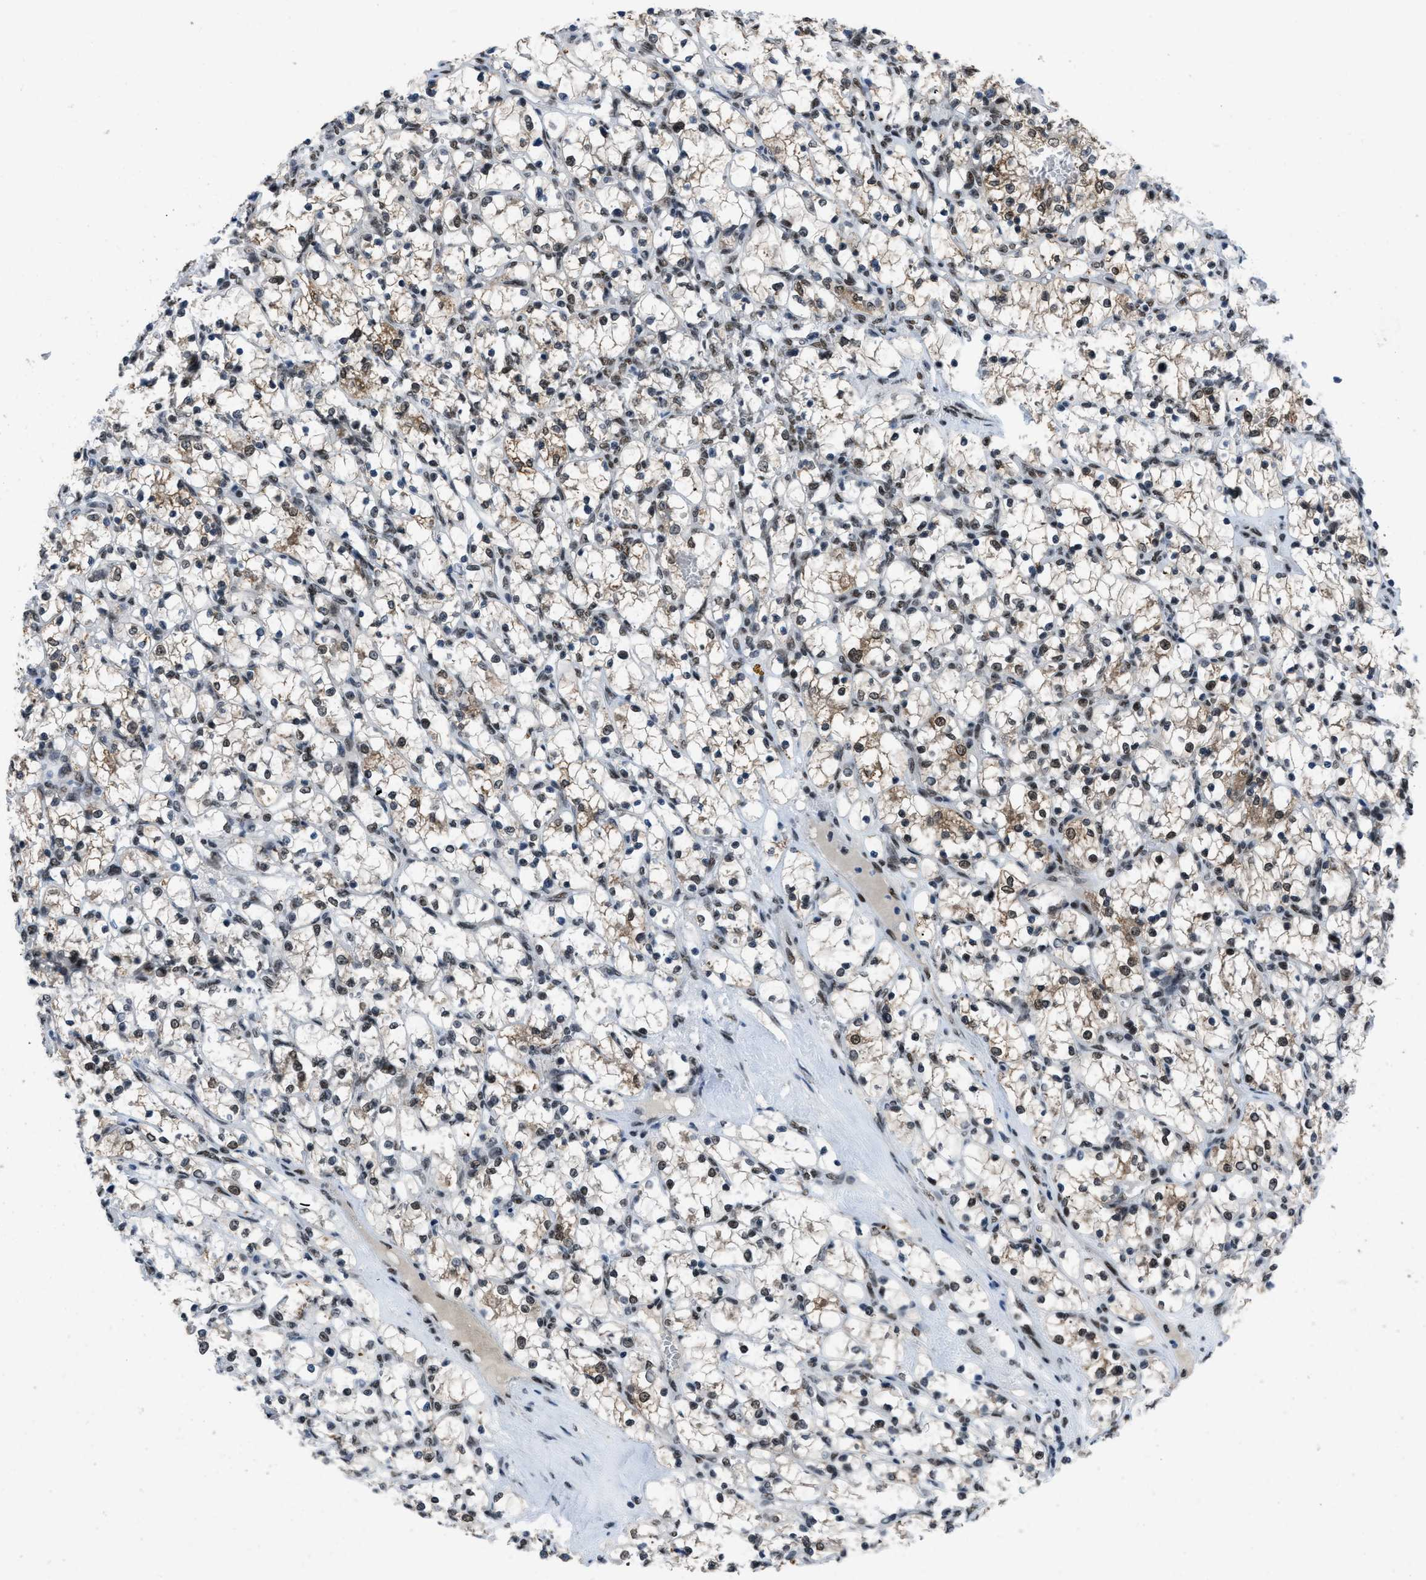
{"staining": {"intensity": "weak", "quantity": "25%-75%", "location": "cytoplasmic/membranous,nuclear"}, "tissue": "renal cancer", "cell_type": "Tumor cells", "image_type": "cancer", "snomed": [{"axis": "morphology", "description": "Adenocarcinoma, NOS"}, {"axis": "topography", "description": "Kidney"}], "caption": "Immunohistochemical staining of human renal adenocarcinoma reveals low levels of weak cytoplasmic/membranous and nuclear staining in about 25%-75% of tumor cells.", "gene": "GATAD2B", "patient": {"sex": "female", "age": 69}}